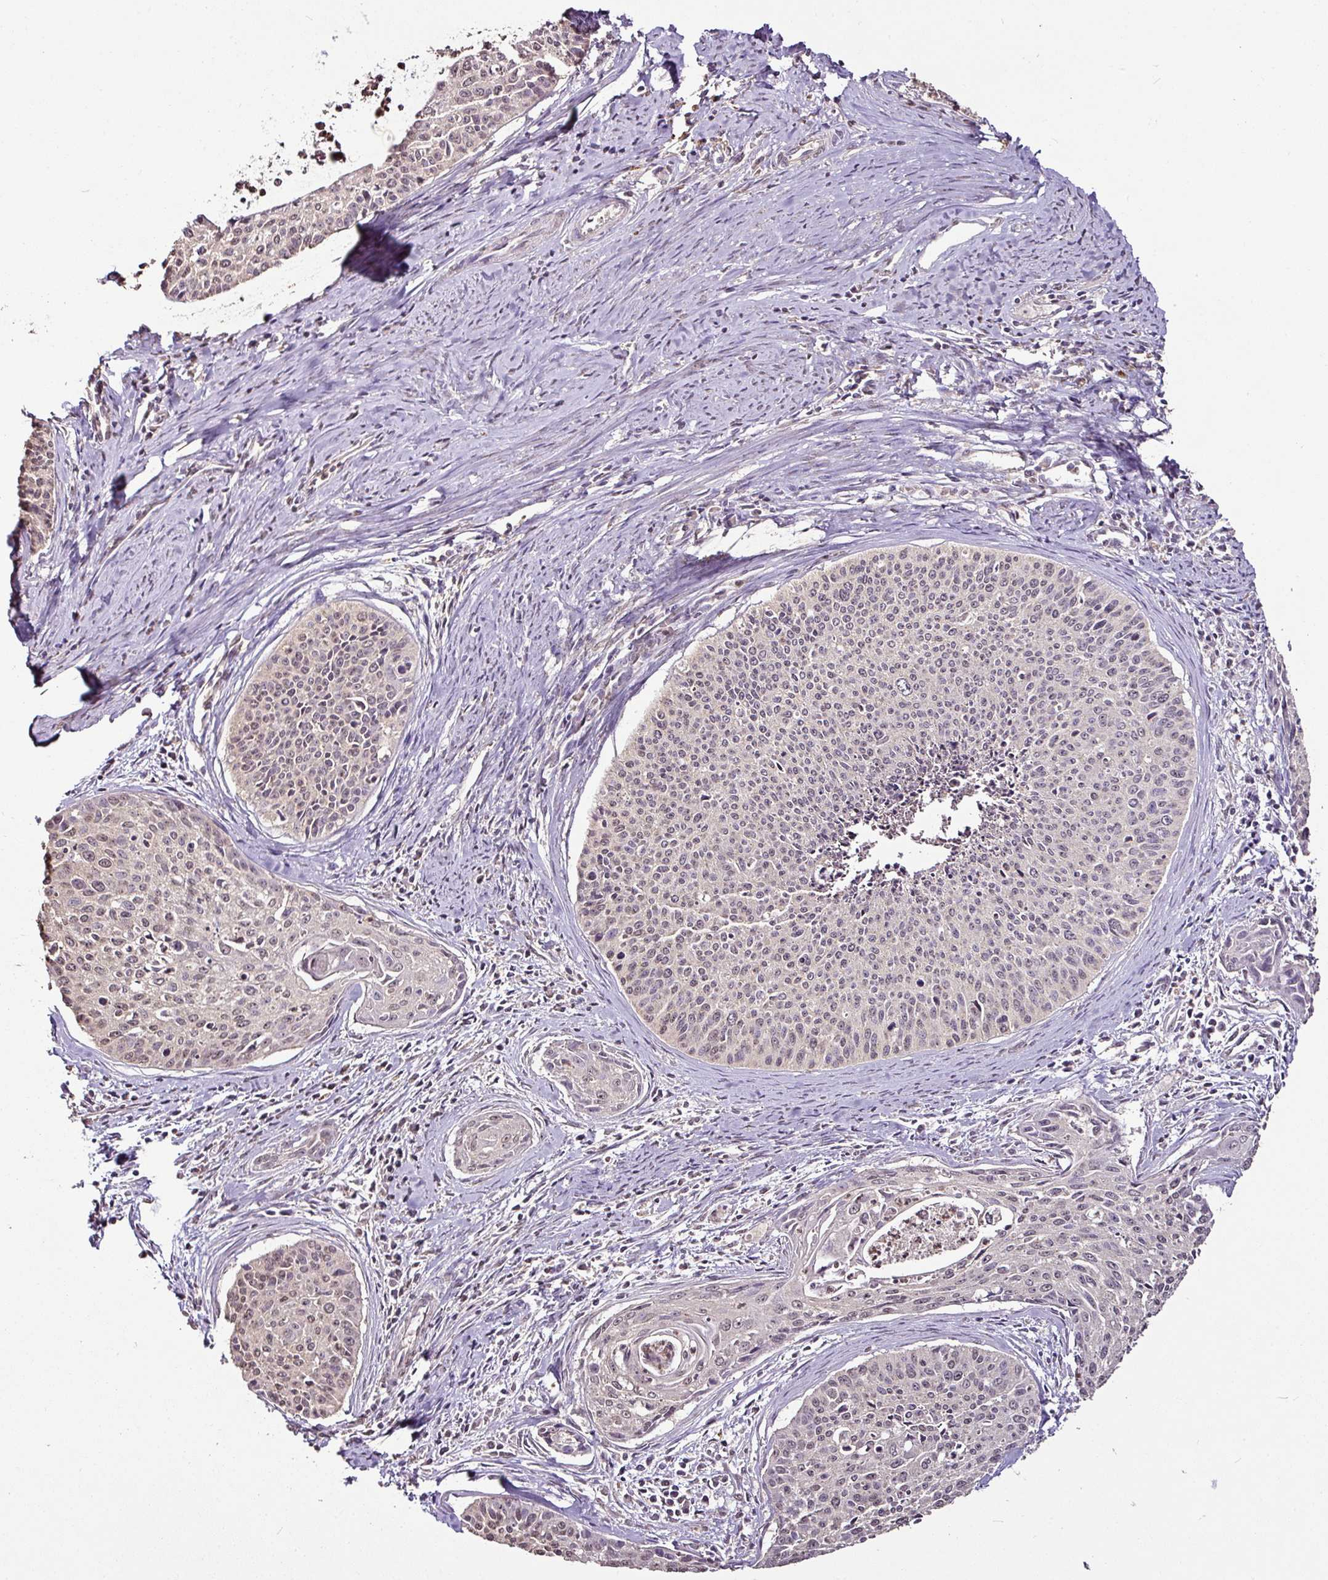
{"staining": {"intensity": "weak", "quantity": "<25%", "location": "nuclear"}, "tissue": "cervical cancer", "cell_type": "Tumor cells", "image_type": "cancer", "snomed": [{"axis": "morphology", "description": "Squamous cell carcinoma, NOS"}, {"axis": "topography", "description": "Cervix"}], "caption": "IHC micrograph of cervical squamous cell carcinoma stained for a protein (brown), which displays no positivity in tumor cells. (Stains: DAB immunohistochemistry (IHC) with hematoxylin counter stain, Microscopy: brightfield microscopy at high magnification).", "gene": "RPL38", "patient": {"sex": "female", "age": 55}}